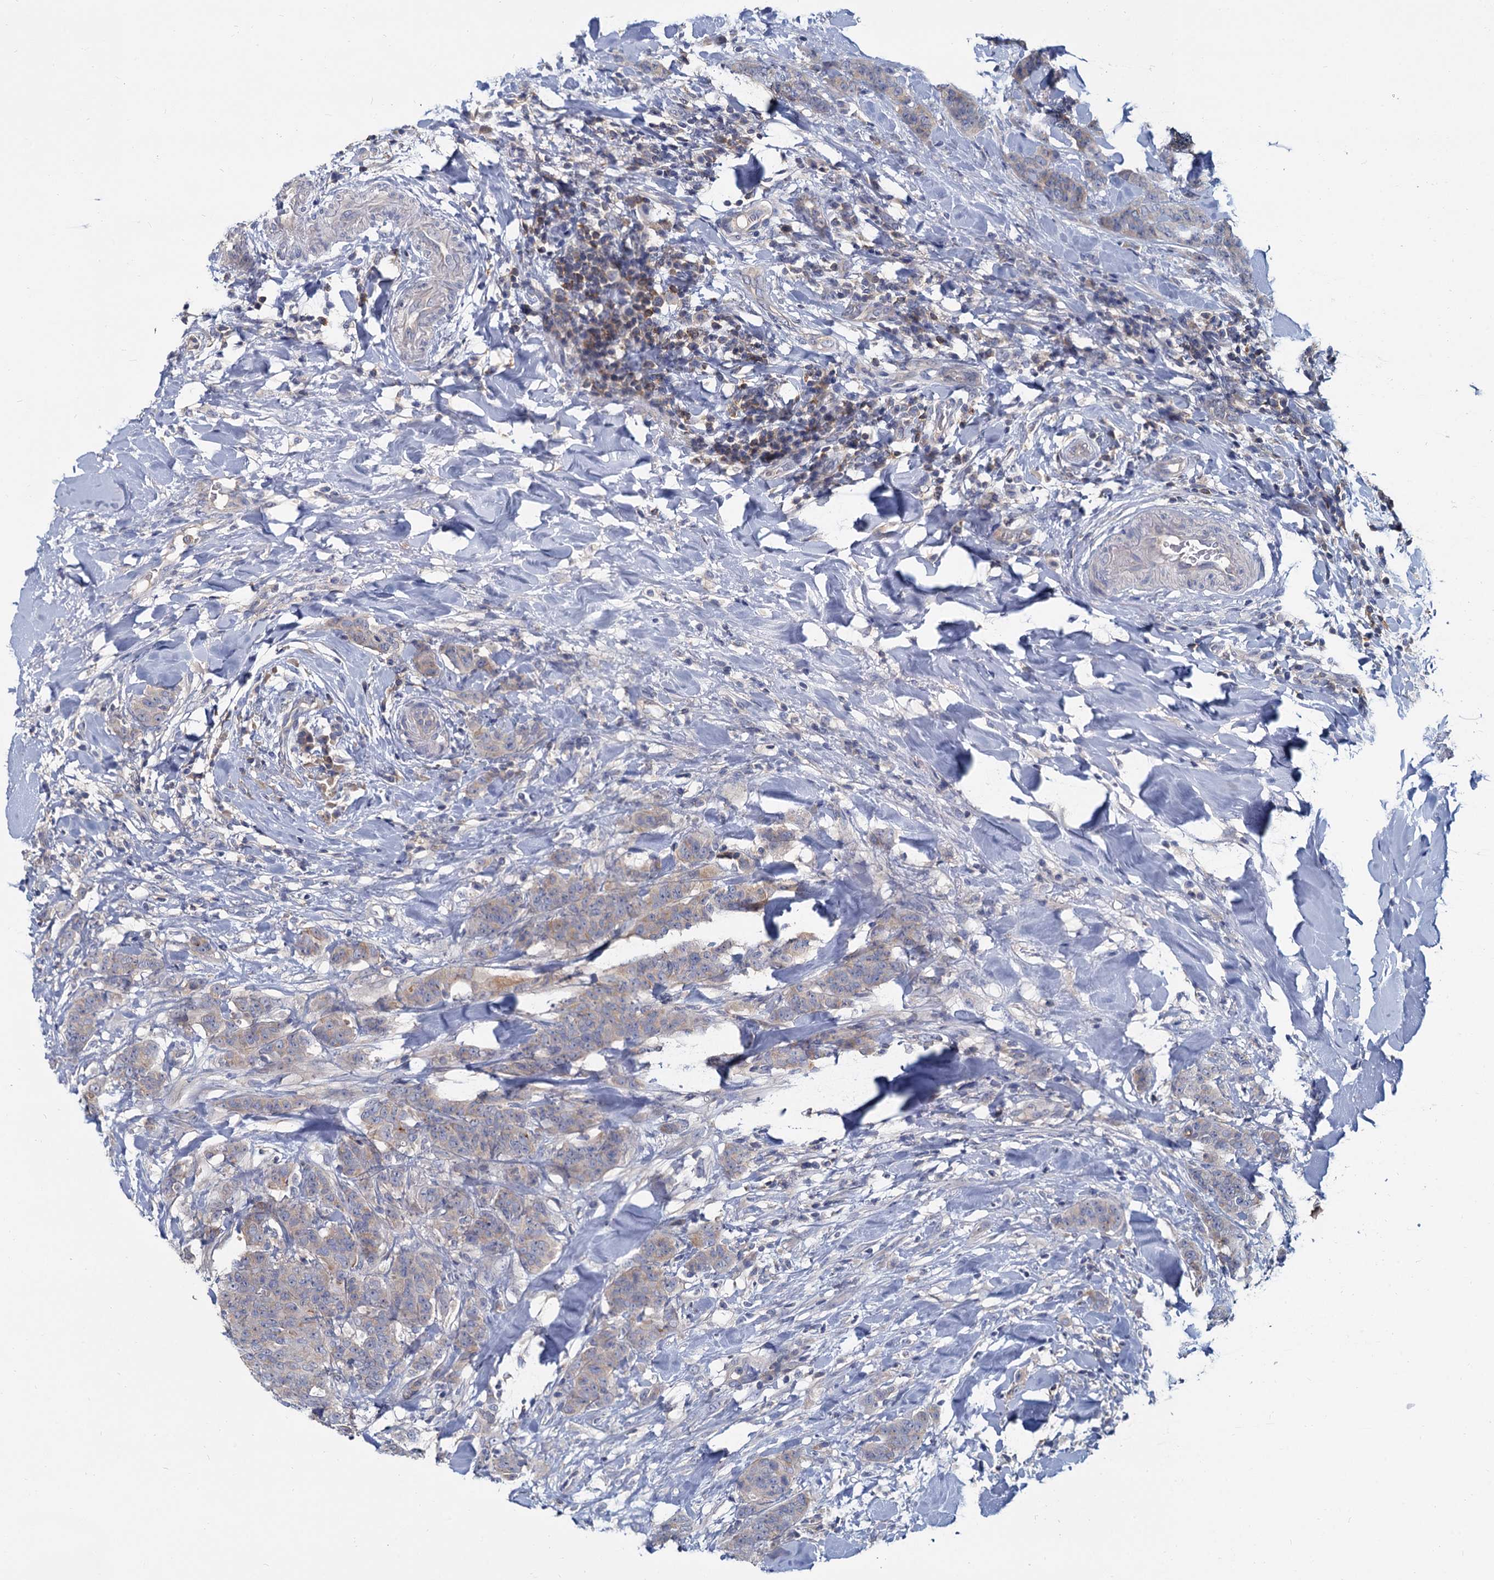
{"staining": {"intensity": "weak", "quantity": "<25%", "location": "cytoplasmic/membranous"}, "tissue": "breast cancer", "cell_type": "Tumor cells", "image_type": "cancer", "snomed": [{"axis": "morphology", "description": "Duct carcinoma"}, {"axis": "topography", "description": "Breast"}], "caption": "DAB immunohistochemical staining of human intraductal carcinoma (breast) demonstrates no significant staining in tumor cells. (DAB (3,3'-diaminobenzidine) immunohistochemistry (IHC), high magnification).", "gene": "ACSM3", "patient": {"sex": "female", "age": 40}}